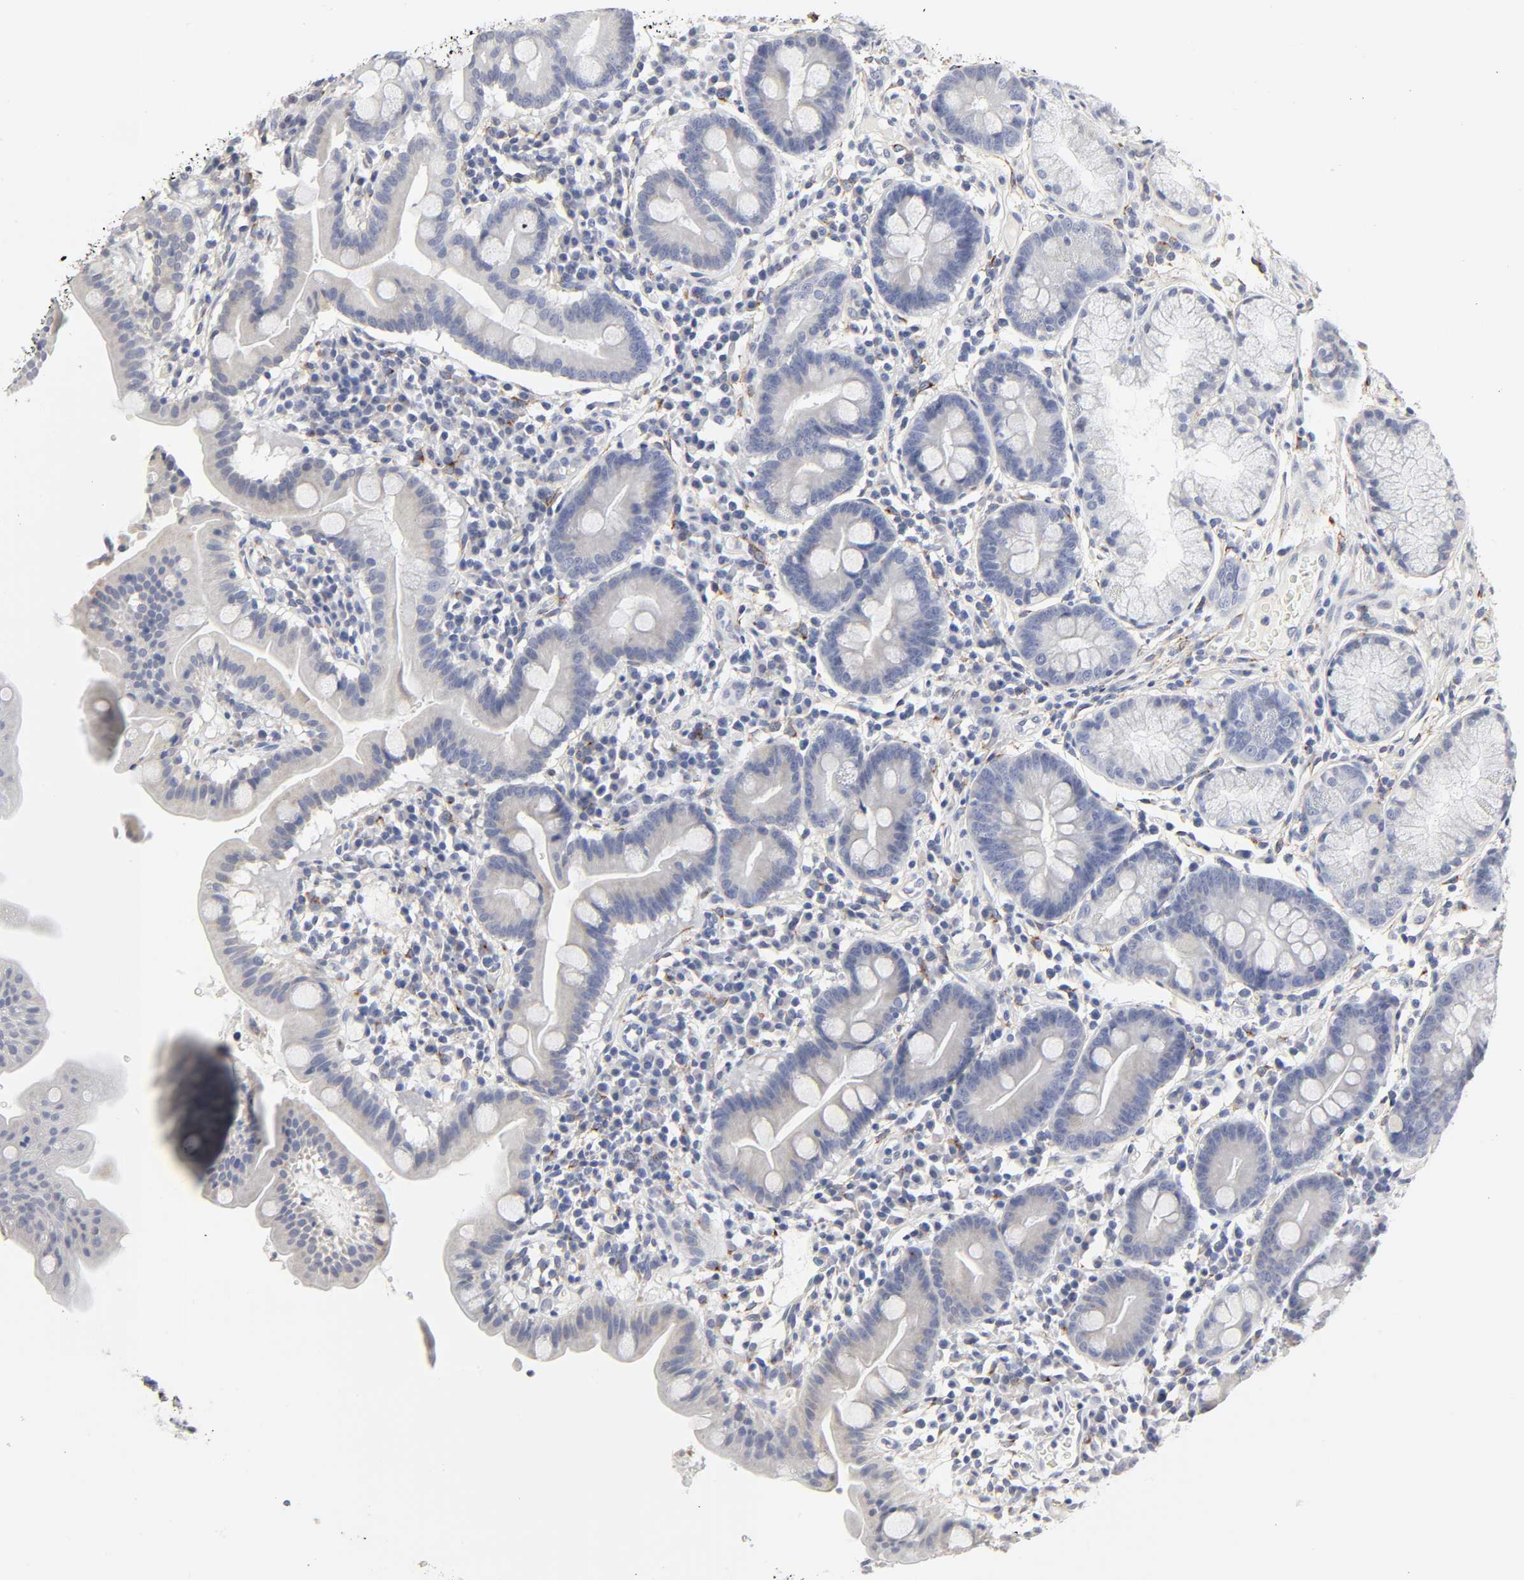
{"staining": {"intensity": "negative", "quantity": "none", "location": "none"}, "tissue": "duodenum", "cell_type": "Glandular cells", "image_type": "normal", "snomed": [{"axis": "morphology", "description": "Normal tissue, NOS"}, {"axis": "topography", "description": "Duodenum"}], "caption": "This is a photomicrograph of immunohistochemistry staining of normal duodenum, which shows no positivity in glandular cells.", "gene": "LRP1", "patient": {"sex": "male", "age": 50}}